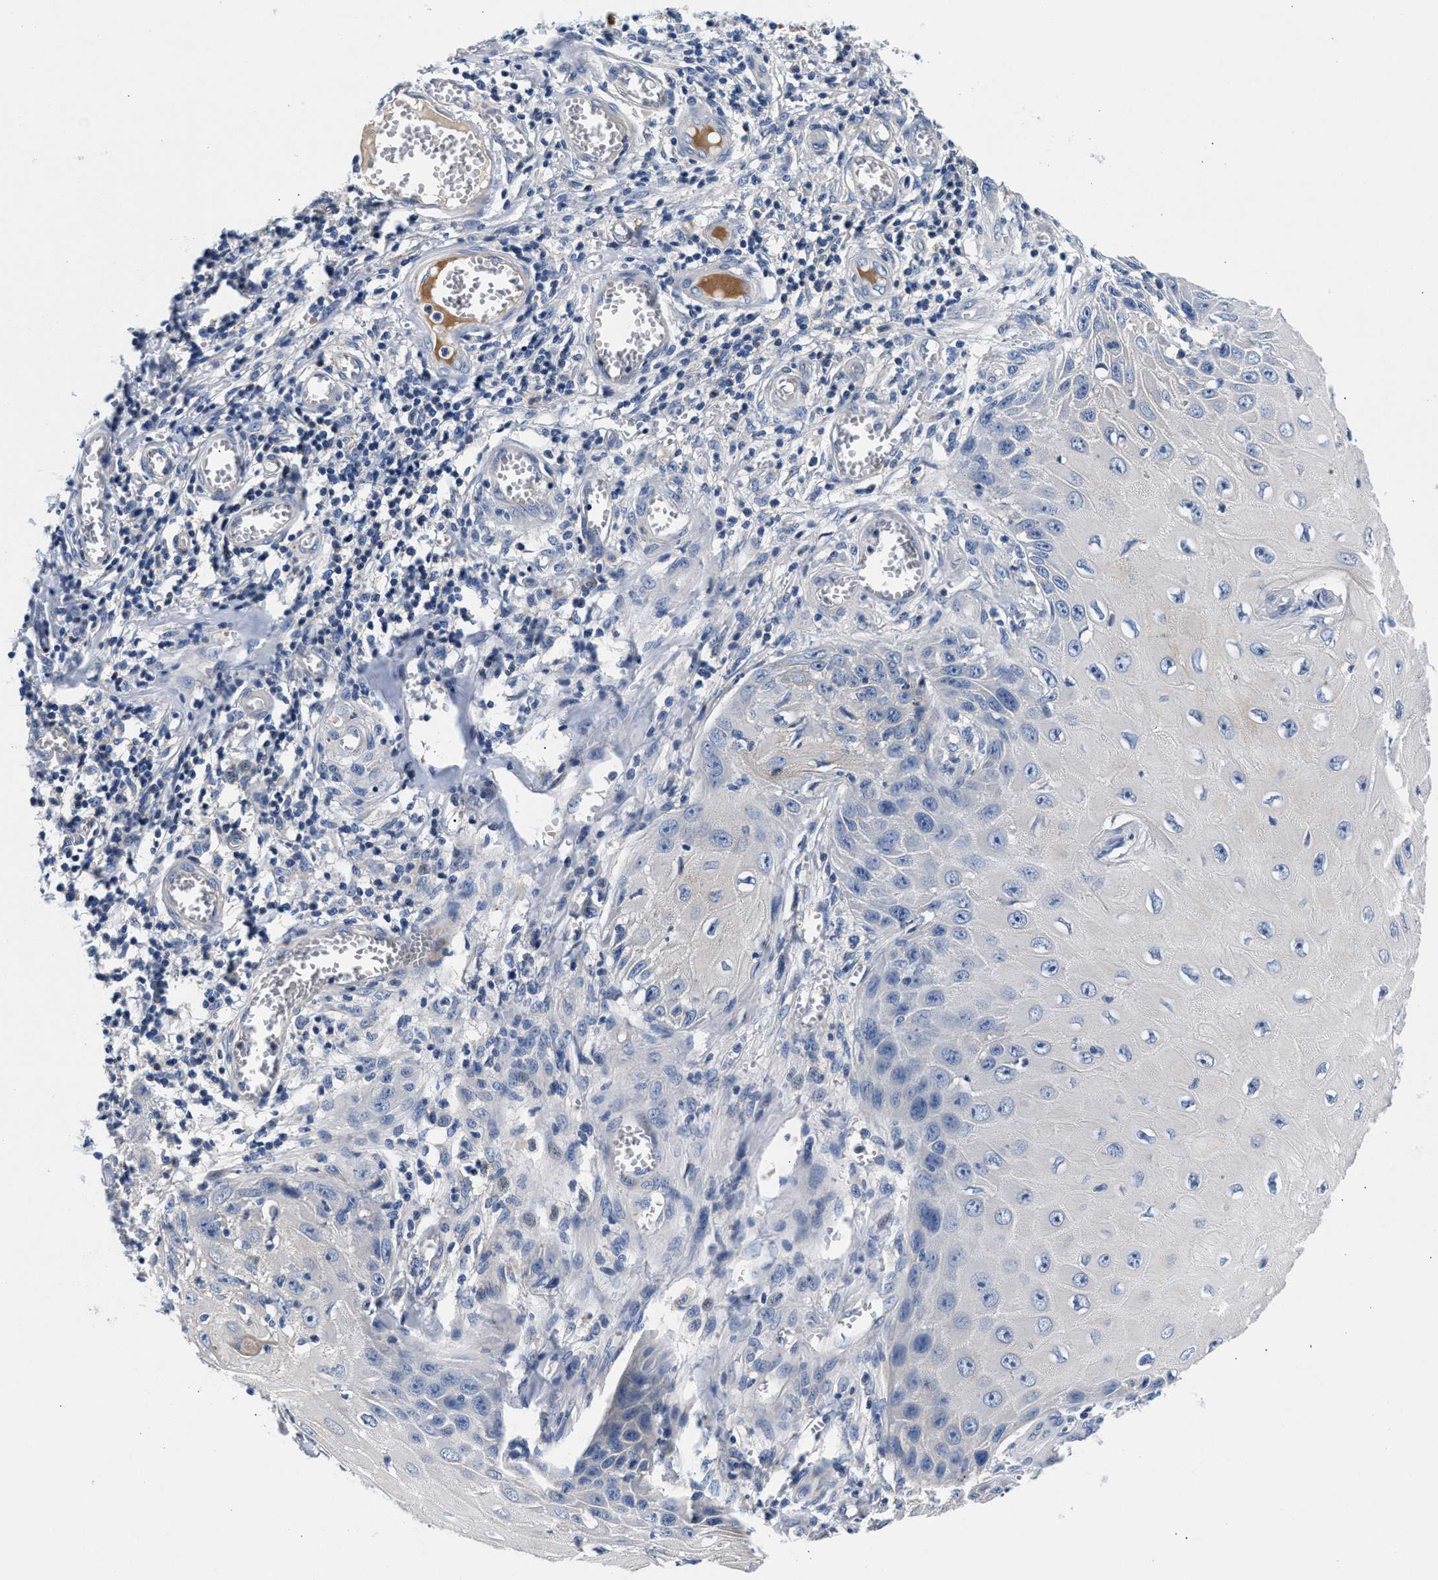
{"staining": {"intensity": "negative", "quantity": "none", "location": "none"}, "tissue": "skin cancer", "cell_type": "Tumor cells", "image_type": "cancer", "snomed": [{"axis": "morphology", "description": "Squamous cell carcinoma, NOS"}, {"axis": "topography", "description": "Skin"}], "caption": "A micrograph of human skin cancer is negative for staining in tumor cells.", "gene": "P2RY4", "patient": {"sex": "female", "age": 73}}